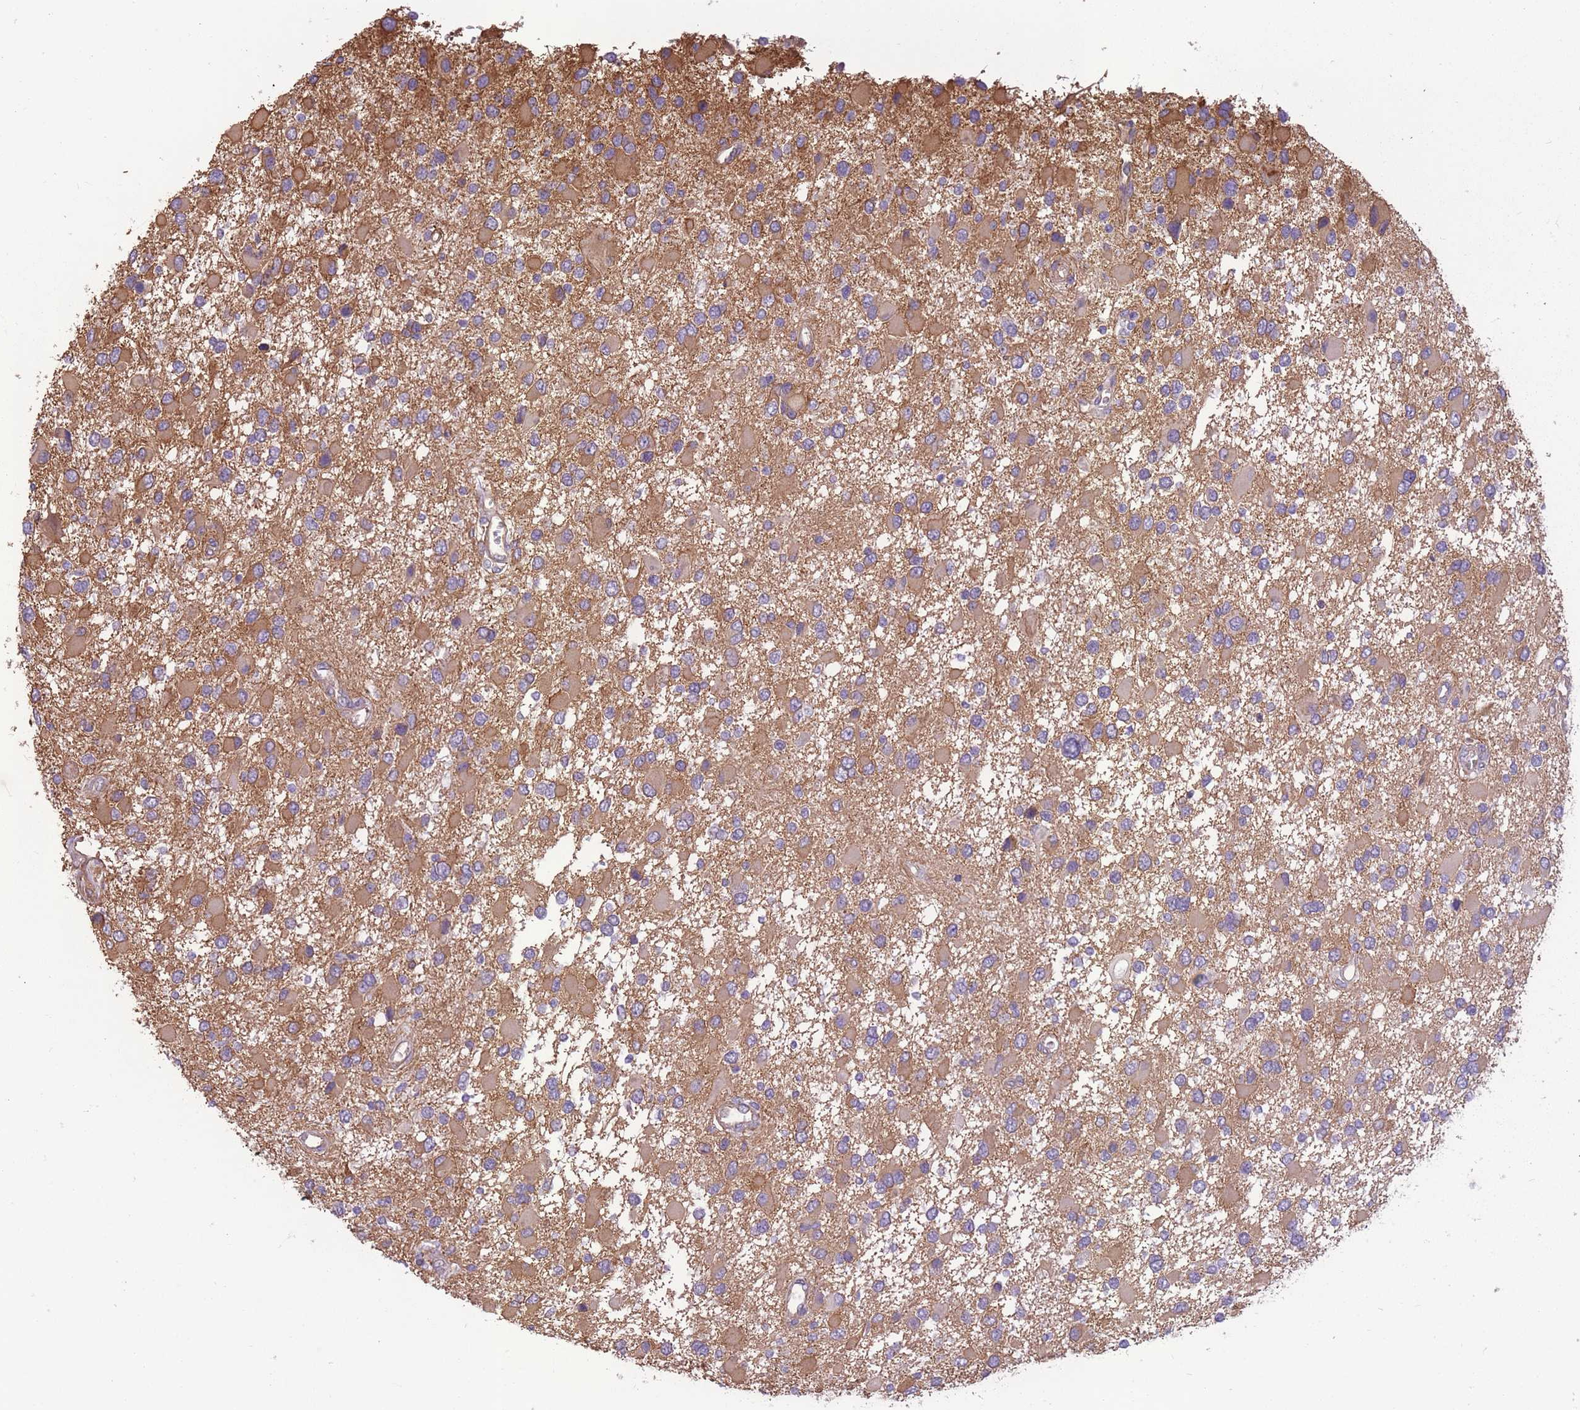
{"staining": {"intensity": "weak", "quantity": "25%-75%", "location": "cytoplasmic/membranous"}, "tissue": "glioma", "cell_type": "Tumor cells", "image_type": "cancer", "snomed": [{"axis": "morphology", "description": "Glioma, malignant, High grade"}, {"axis": "topography", "description": "Brain"}], "caption": "Protein analysis of glioma tissue shows weak cytoplasmic/membranous expression in approximately 25%-75% of tumor cells. (DAB (3,3'-diaminobenzidine) IHC, brown staining for protein, blue staining for nuclei).", "gene": "ADD1", "patient": {"sex": "male", "age": 53}}